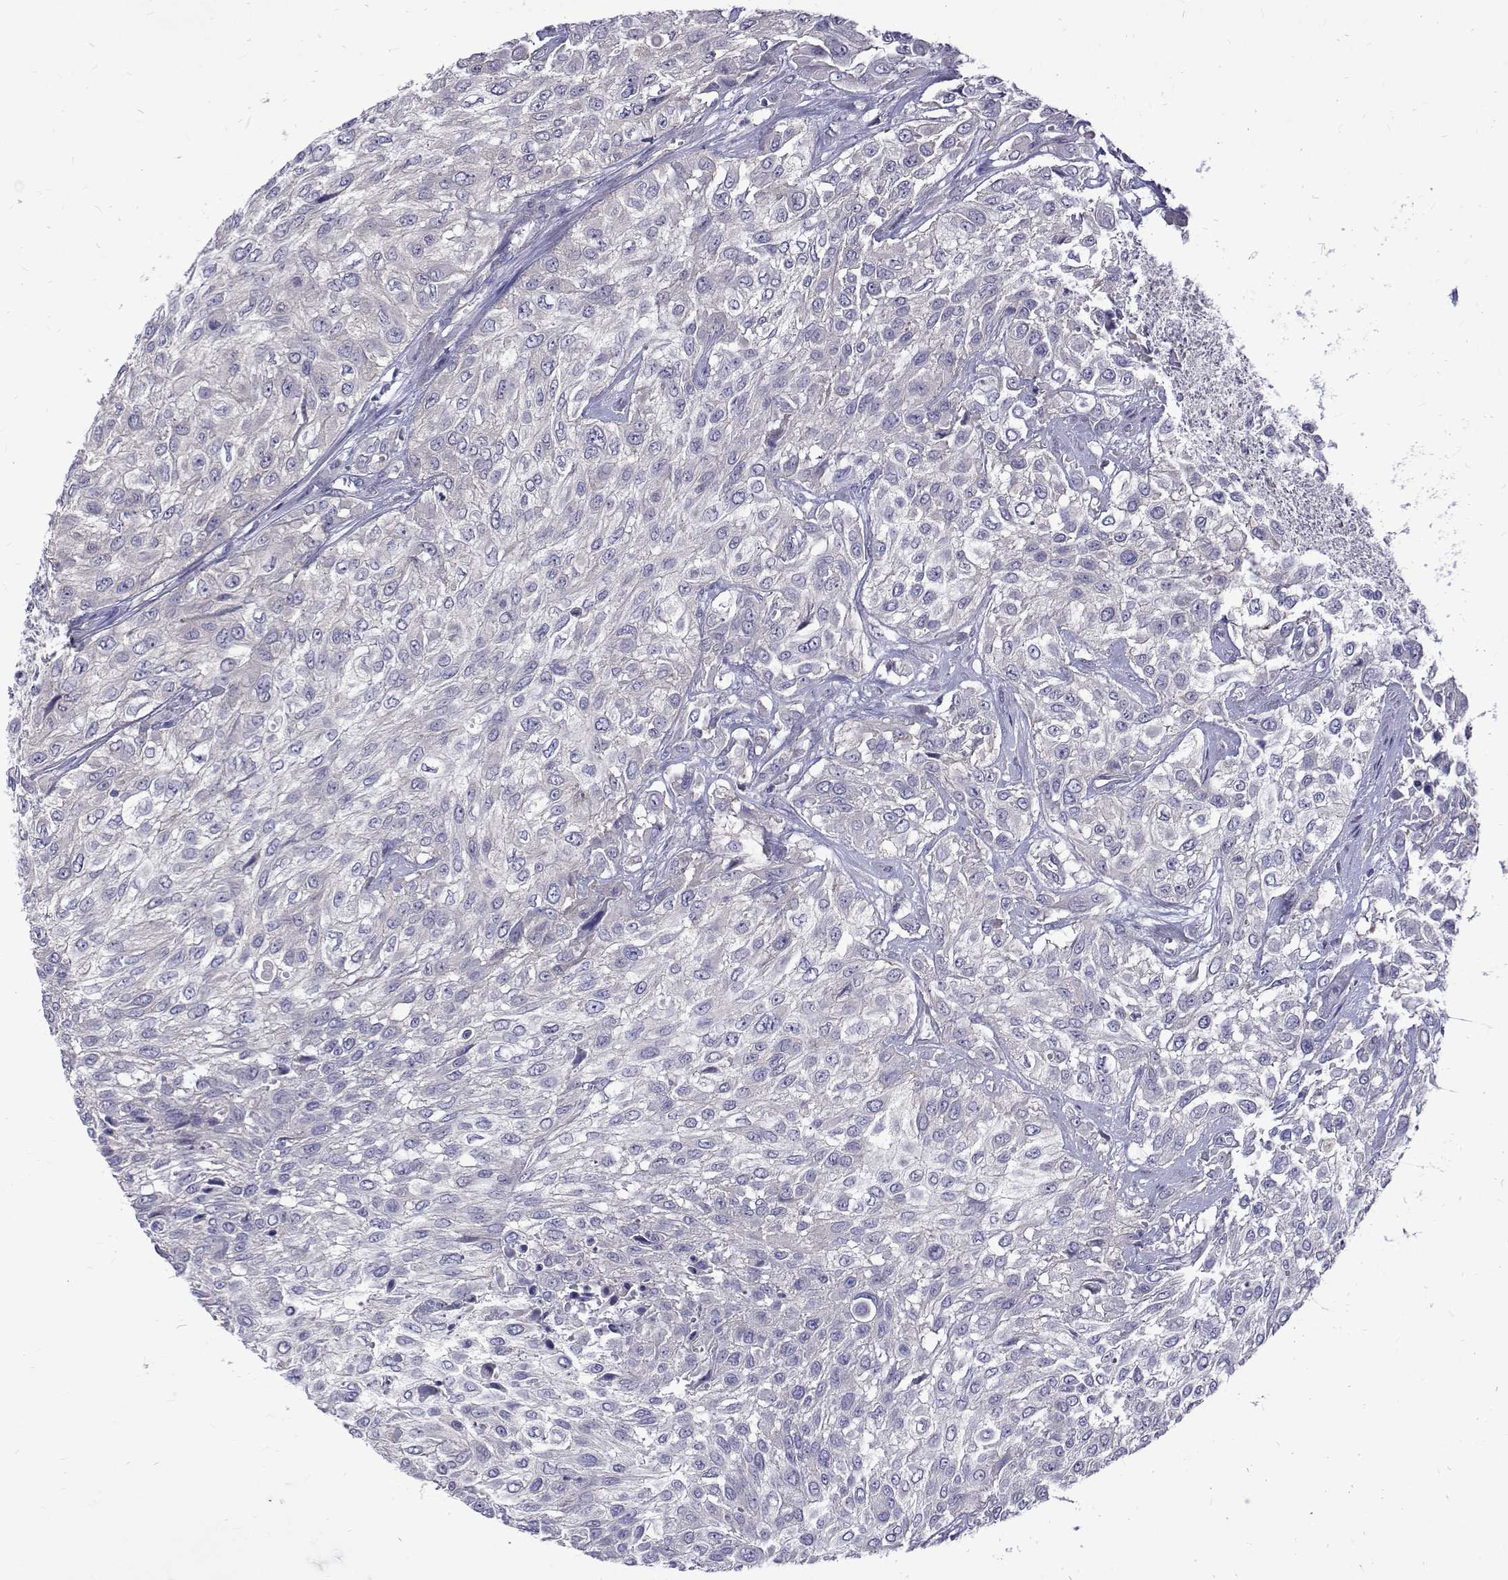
{"staining": {"intensity": "negative", "quantity": "none", "location": "none"}, "tissue": "urothelial cancer", "cell_type": "Tumor cells", "image_type": "cancer", "snomed": [{"axis": "morphology", "description": "Urothelial carcinoma, High grade"}, {"axis": "topography", "description": "Urinary bladder"}], "caption": "Immunohistochemistry (IHC) histopathology image of neoplastic tissue: urothelial cancer stained with DAB demonstrates no significant protein positivity in tumor cells.", "gene": "PADI1", "patient": {"sex": "male", "age": 57}}